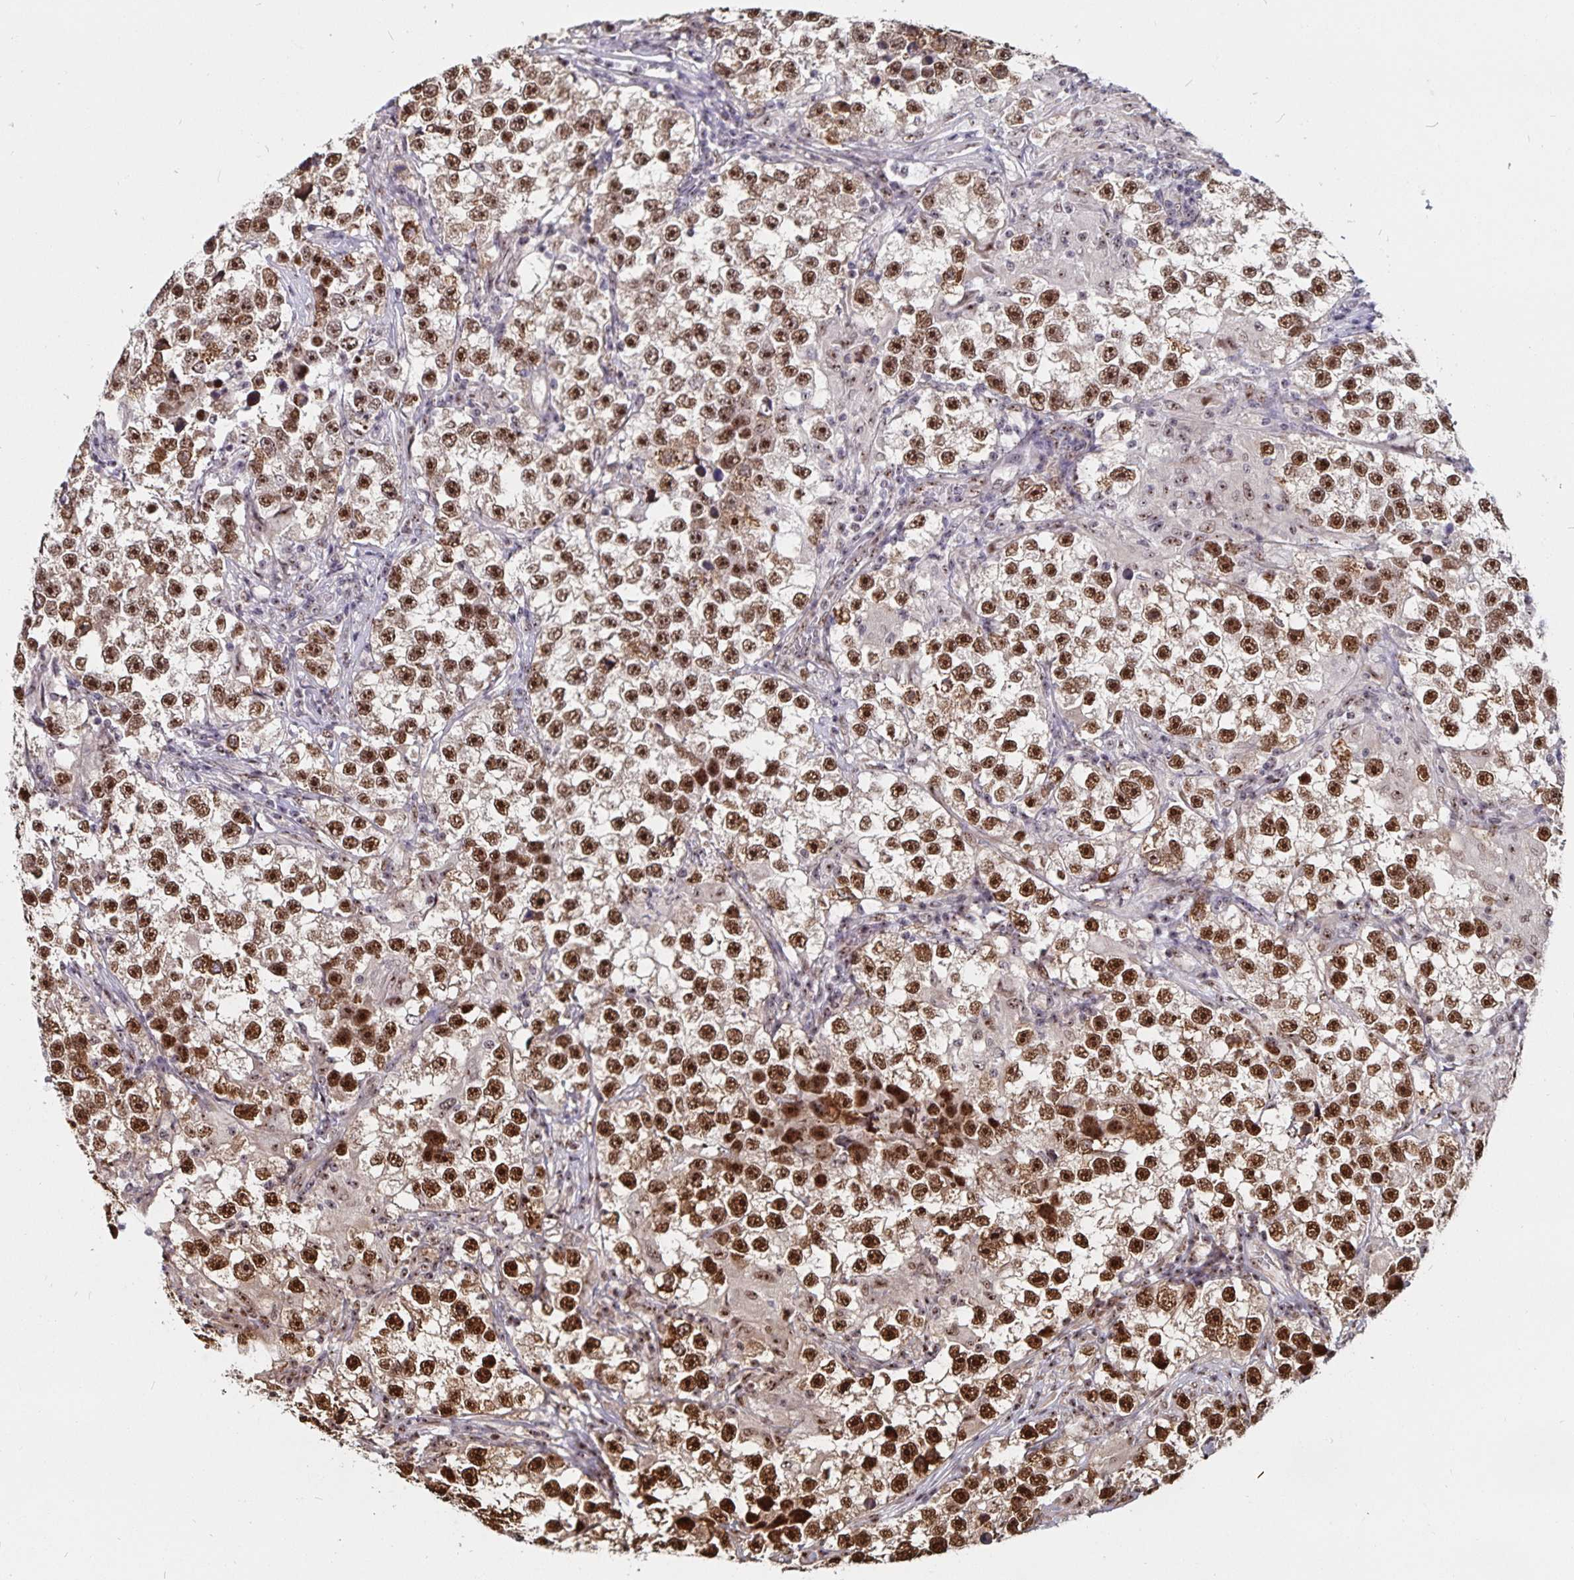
{"staining": {"intensity": "strong", "quantity": ">75%", "location": "nuclear"}, "tissue": "testis cancer", "cell_type": "Tumor cells", "image_type": "cancer", "snomed": [{"axis": "morphology", "description": "Seminoma, NOS"}, {"axis": "topography", "description": "Testis"}], "caption": "Testis seminoma stained with DAB (3,3'-diaminobenzidine) immunohistochemistry exhibits high levels of strong nuclear positivity in approximately >75% of tumor cells.", "gene": "LAS1L", "patient": {"sex": "male", "age": 46}}